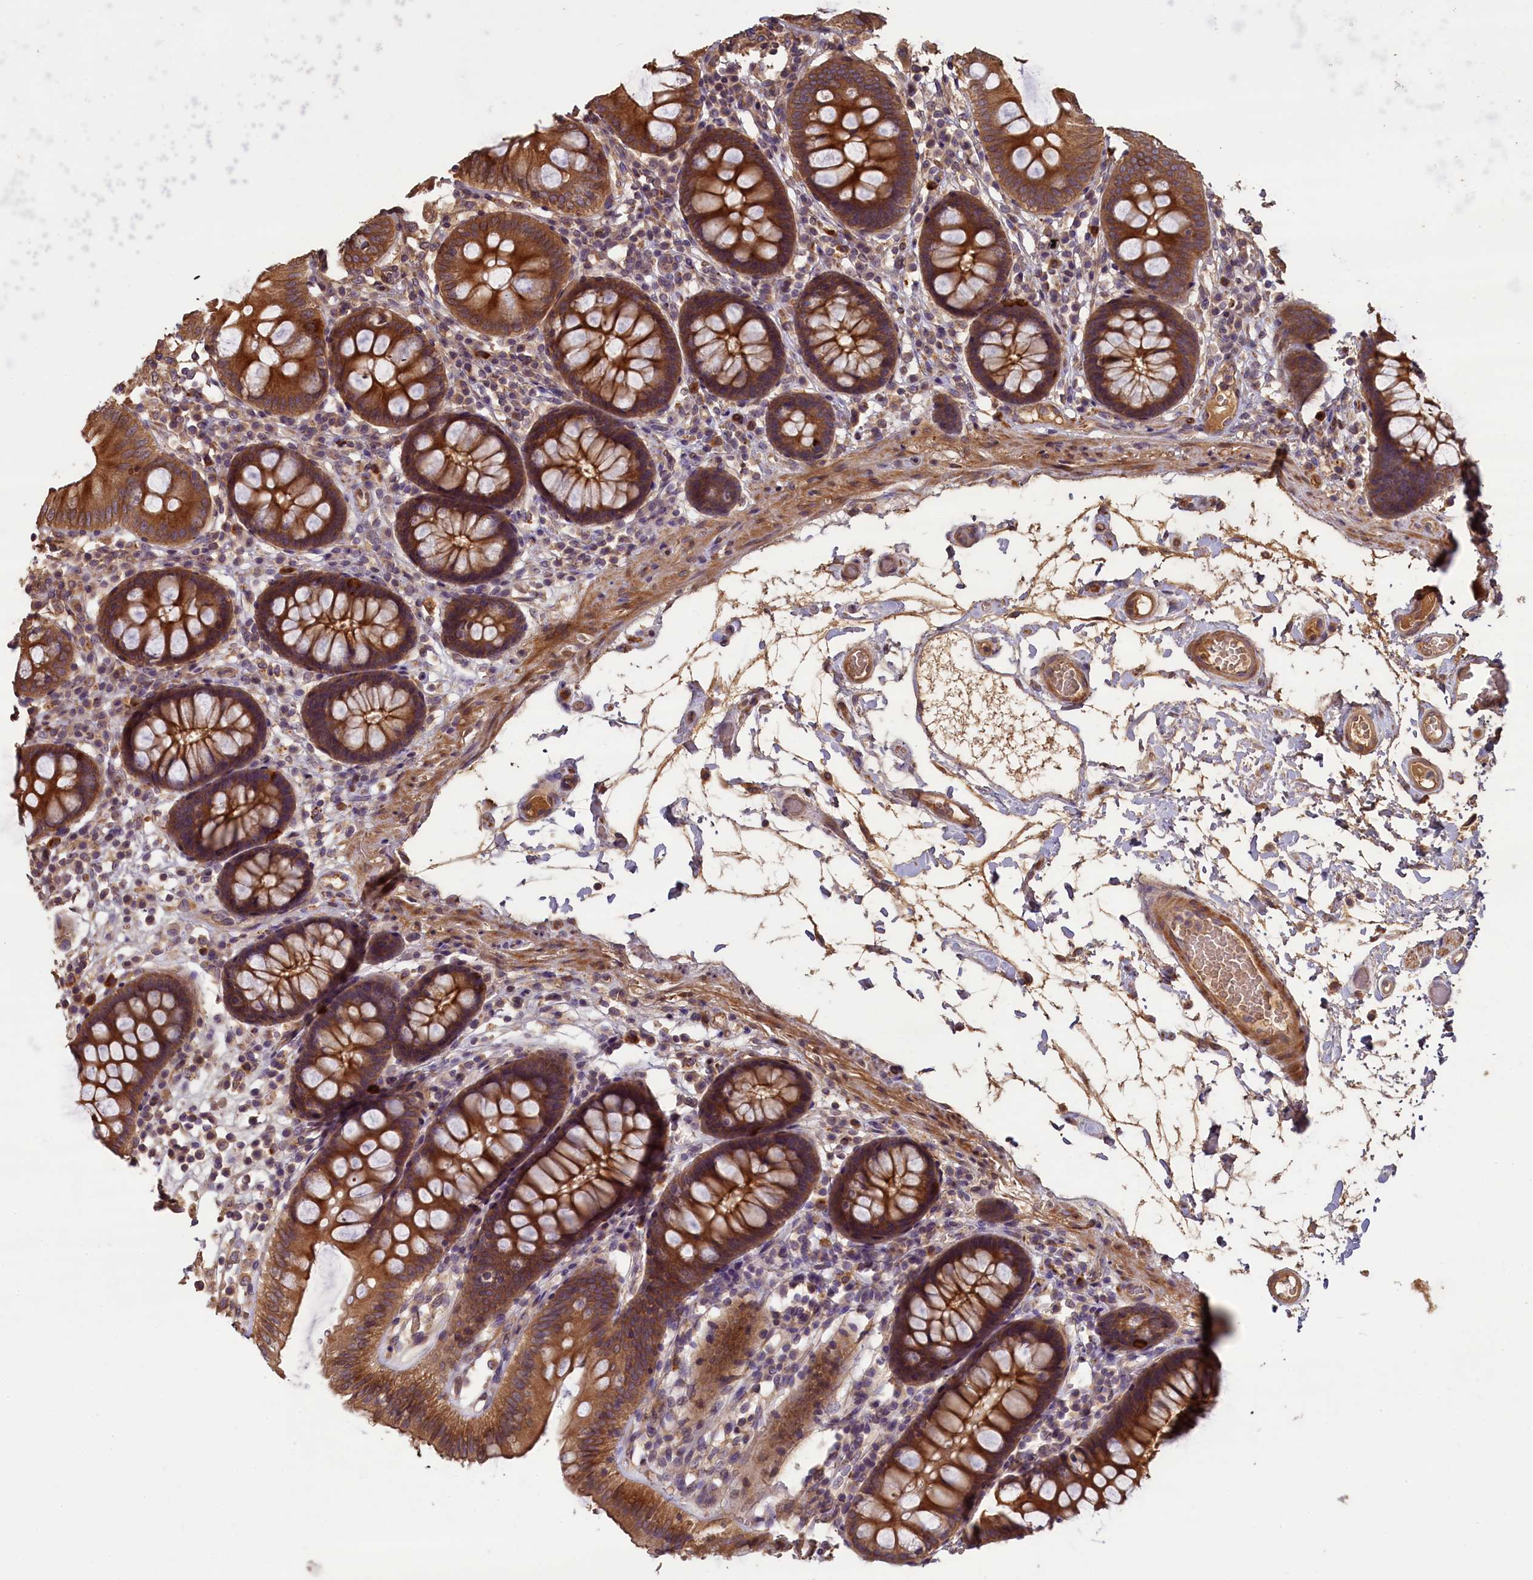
{"staining": {"intensity": "moderate", "quantity": ">75%", "location": "cytoplasmic/membranous"}, "tissue": "colon", "cell_type": "Endothelial cells", "image_type": "normal", "snomed": [{"axis": "morphology", "description": "Normal tissue, NOS"}, {"axis": "topography", "description": "Colon"}], "caption": "DAB immunohistochemical staining of unremarkable human colon exhibits moderate cytoplasmic/membranous protein positivity in approximately >75% of endothelial cells.", "gene": "NUDT6", "patient": {"sex": "male", "age": 84}}